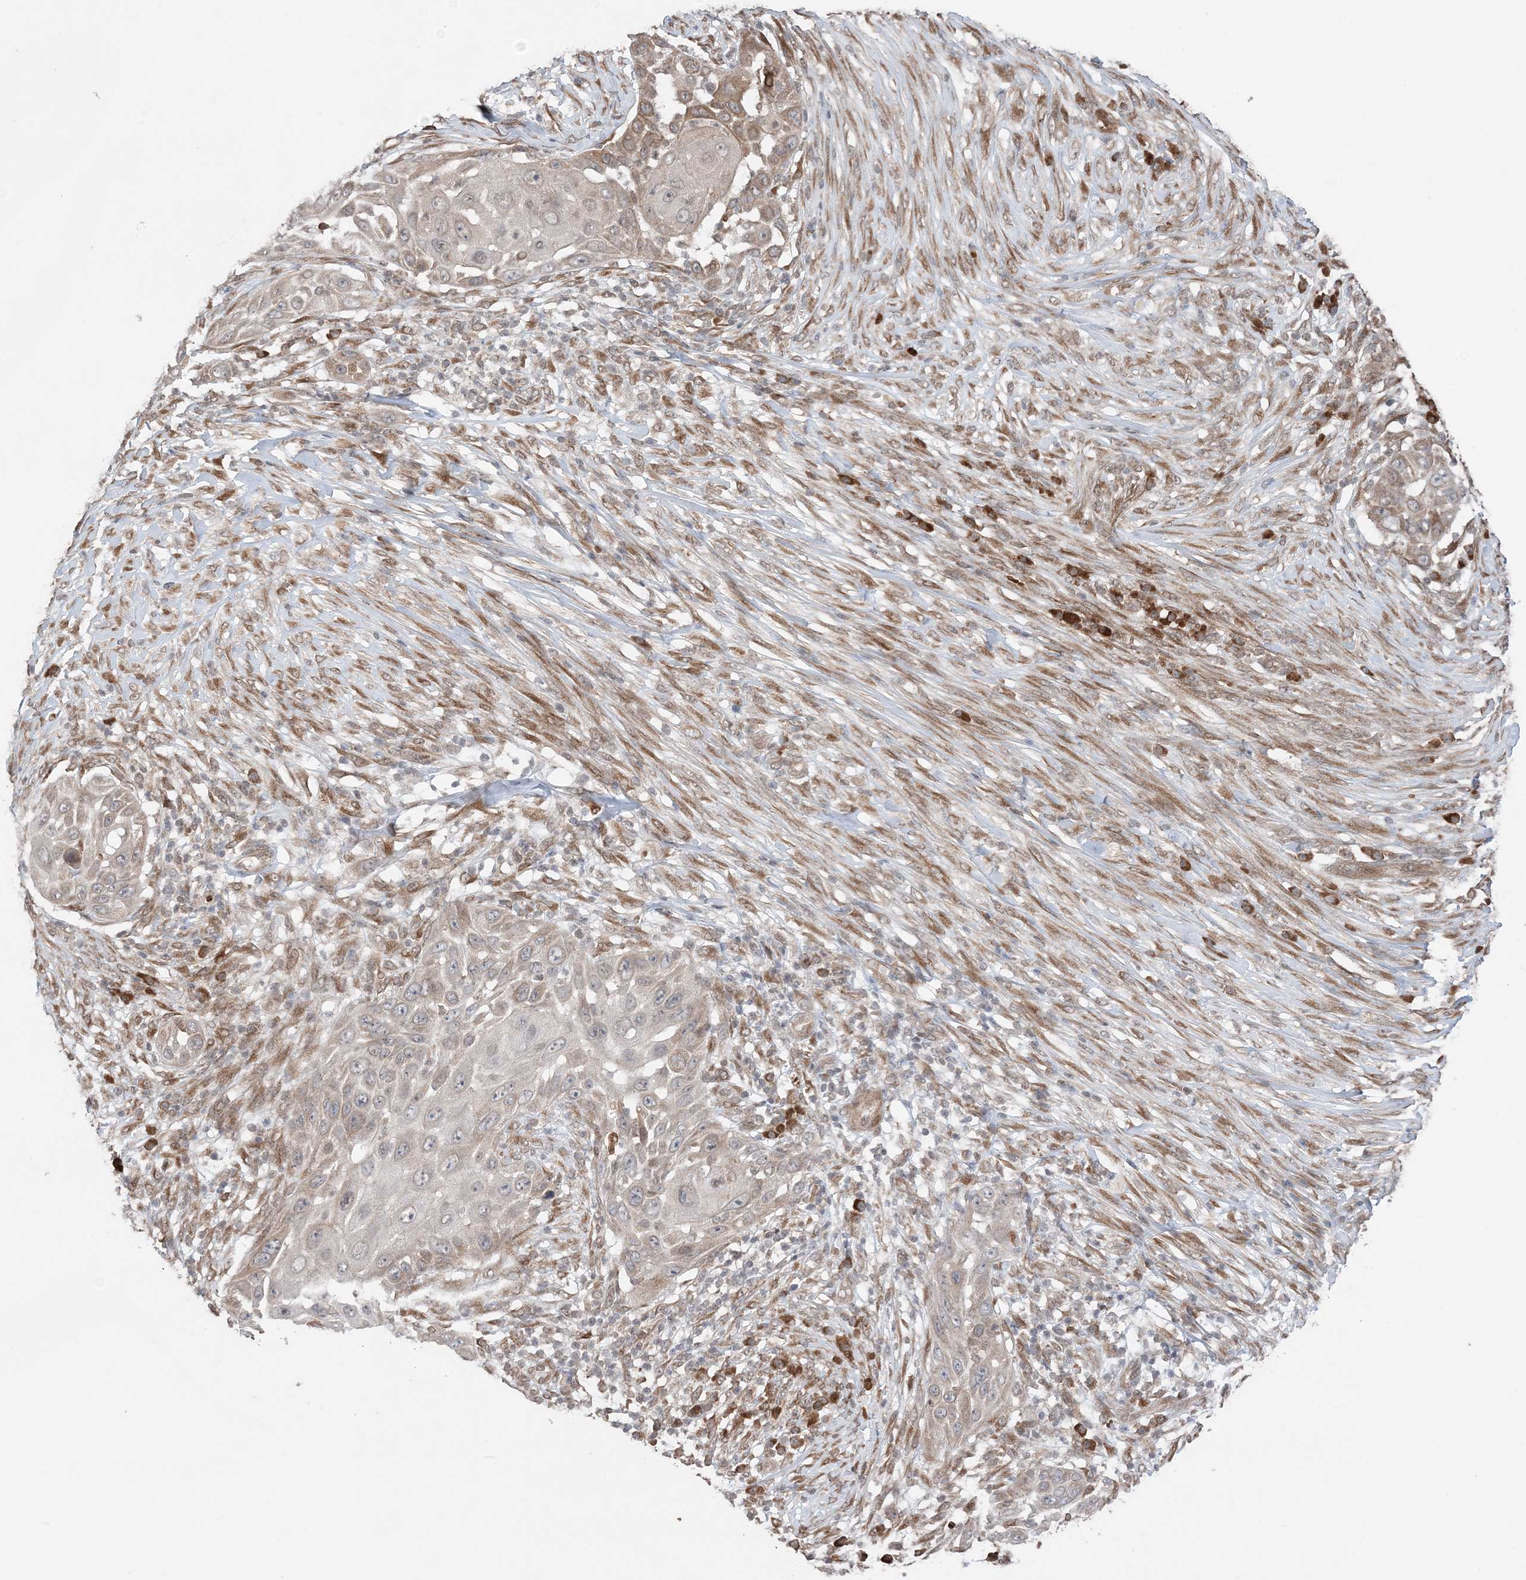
{"staining": {"intensity": "negative", "quantity": "none", "location": "none"}, "tissue": "skin cancer", "cell_type": "Tumor cells", "image_type": "cancer", "snomed": [{"axis": "morphology", "description": "Squamous cell carcinoma, NOS"}, {"axis": "topography", "description": "Skin"}], "caption": "DAB (3,3'-diaminobenzidine) immunohistochemical staining of human squamous cell carcinoma (skin) reveals no significant staining in tumor cells.", "gene": "TMED10", "patient": {"sex": "female", "age": 44}}